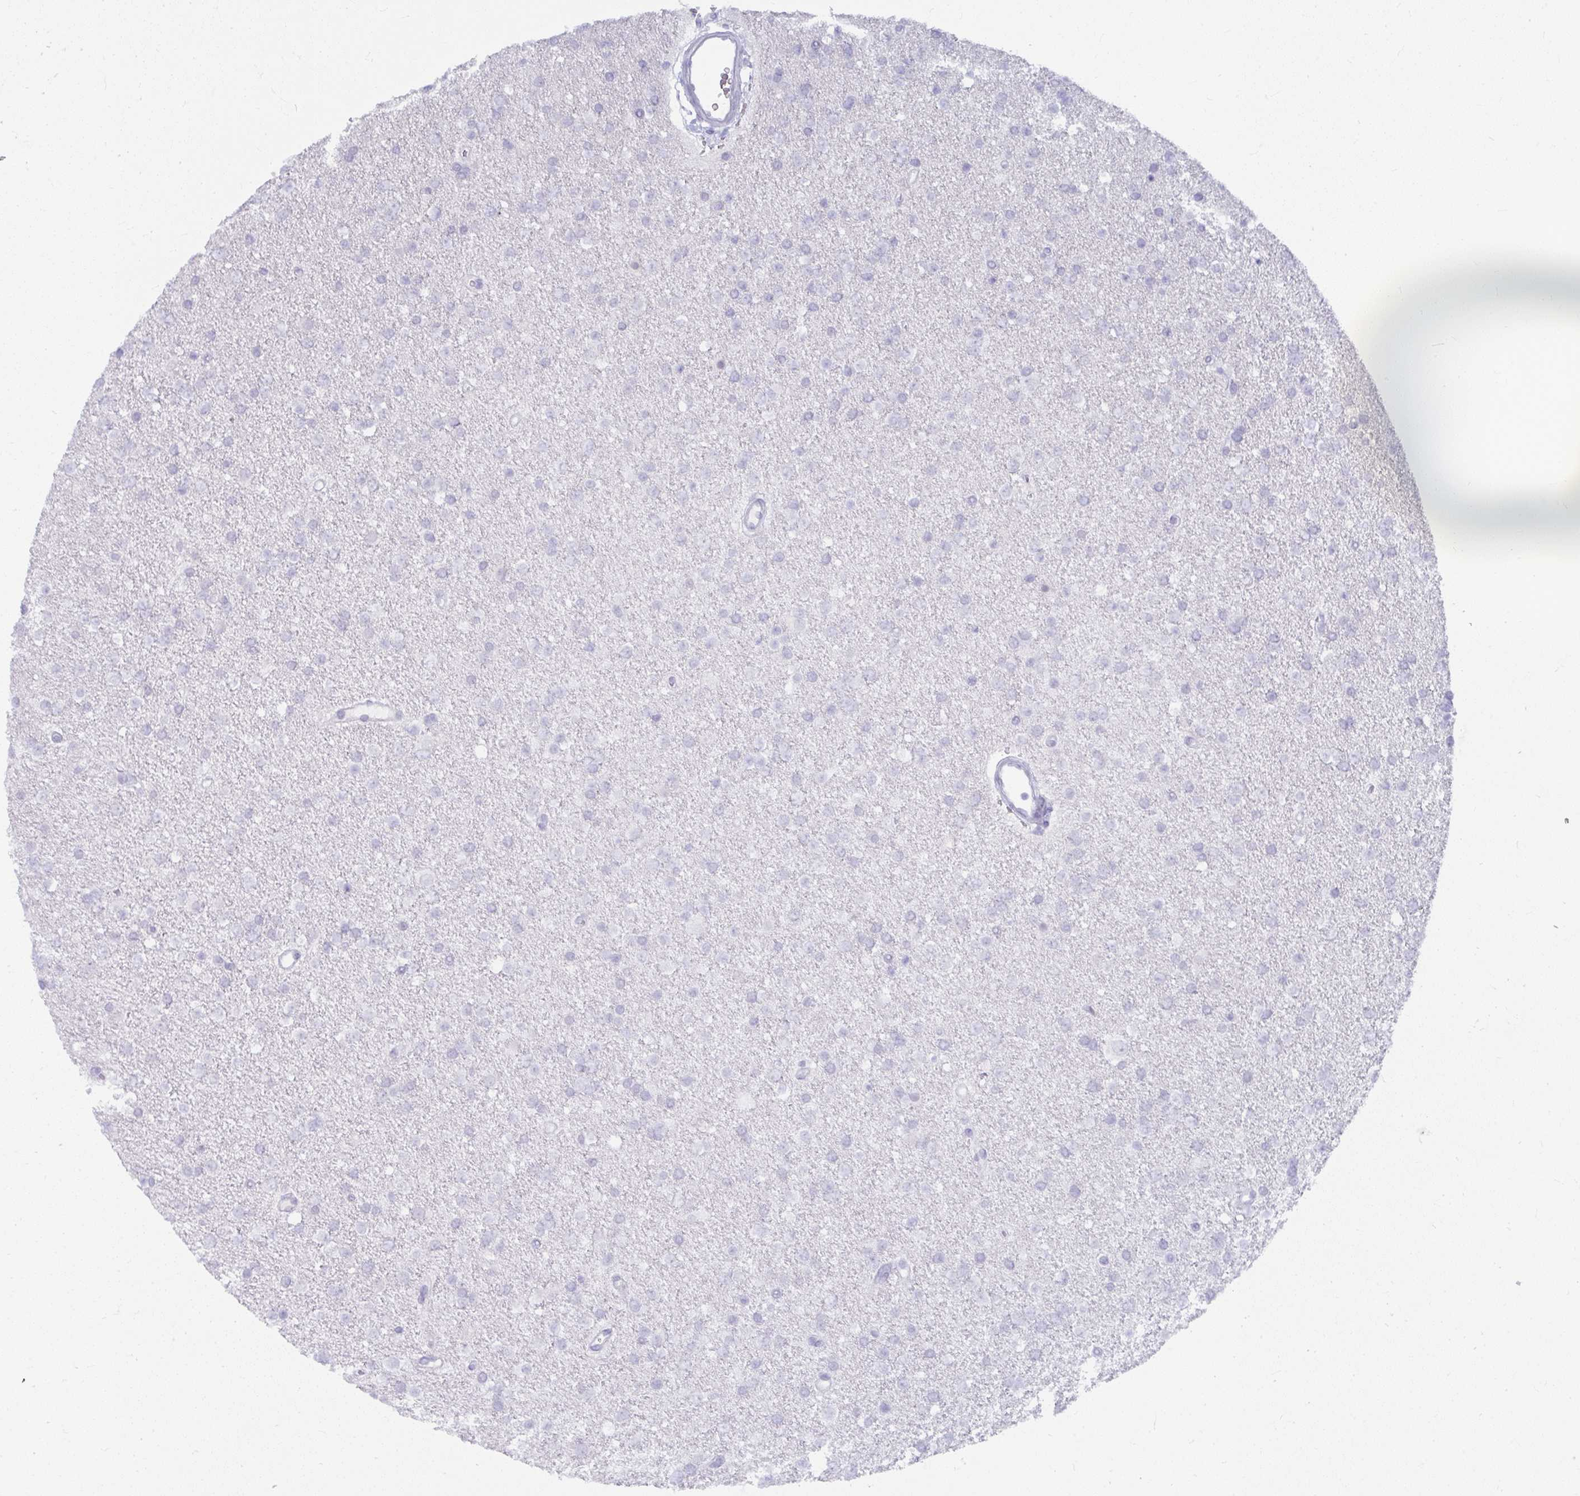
{"staining": {"intensity": "negative", "quantity": "none", "location": "none"}, "tissue": "glioma", "cell_type": "Tumor cells", "image_type": "cancer", "snomed": [{"axis": "morphology", "description": "Glioma, malignant, Low grade"}, {"axis": "topography", "description": "Brain"}], "caption": "This is a photomicrograph of immunohistochemistry (IHC) staining of malignant glioma (low-grade), which shows no staining in tumor cells.", "gene": "UGT3A2", "patient": {"sex": "female", "age": 34}}